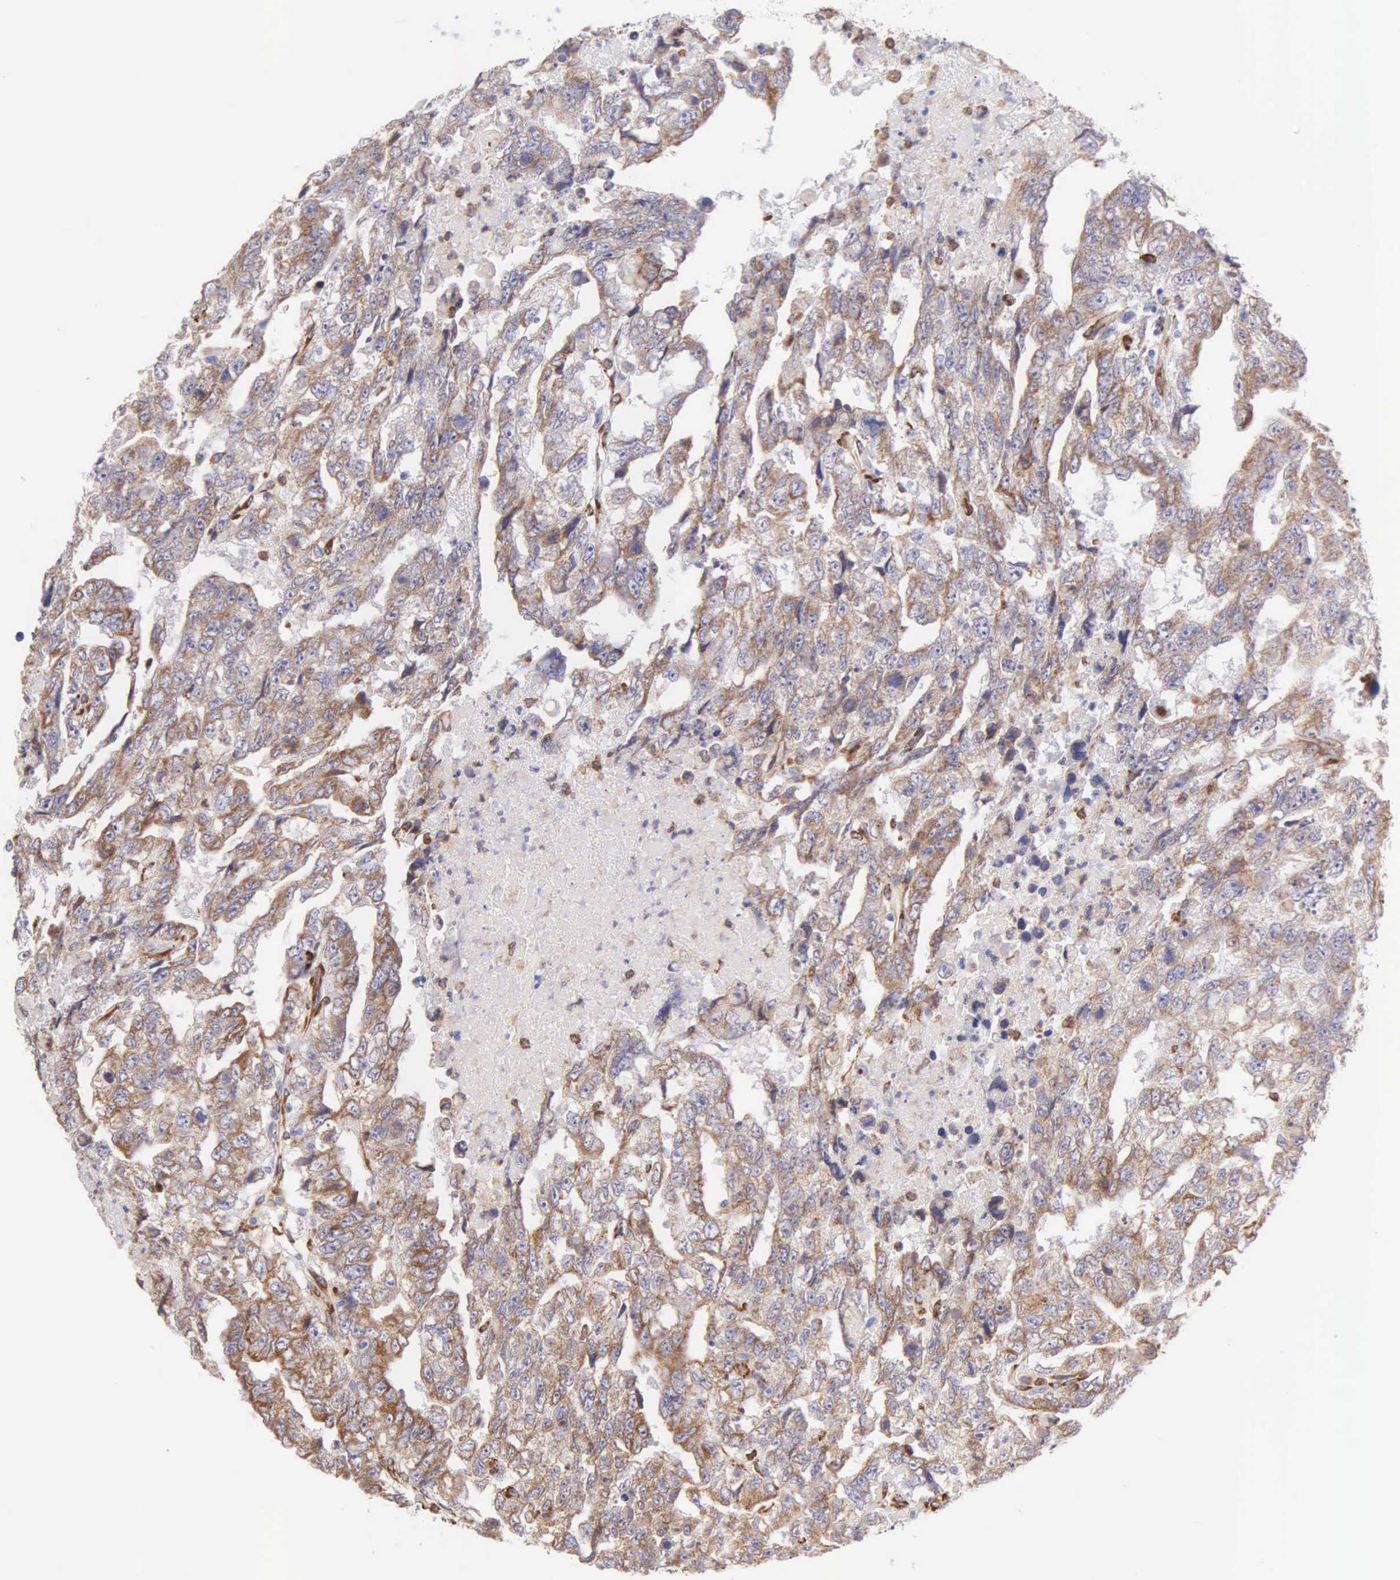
{"staining": {"intensity": "moderate", "quantity": "25%-75%", "location": "cytoplasmic/membranous"}, "tissue": "testis cancer", "cell_type": "Tumor cells", "image_type": "cancer", "snomed": [{"axis": "morphology", "description": "Carcinoma, Embryonal, NOS"}, {"axis": "topography", "description": "Testis"}], "caption": "Protein expression analysis of human testis cancer reveals moderate cytoplasmic/membranous expression in approximately 25%-75% of tumor cells. (Stains: DAB (3,3'-diaminobenzidine) in brown, nuclei in blue, Microscopy: brightfield microscopy at high magnification).", "gene": "CKAP4", "patient": {"sex": "male", "age": 36}}